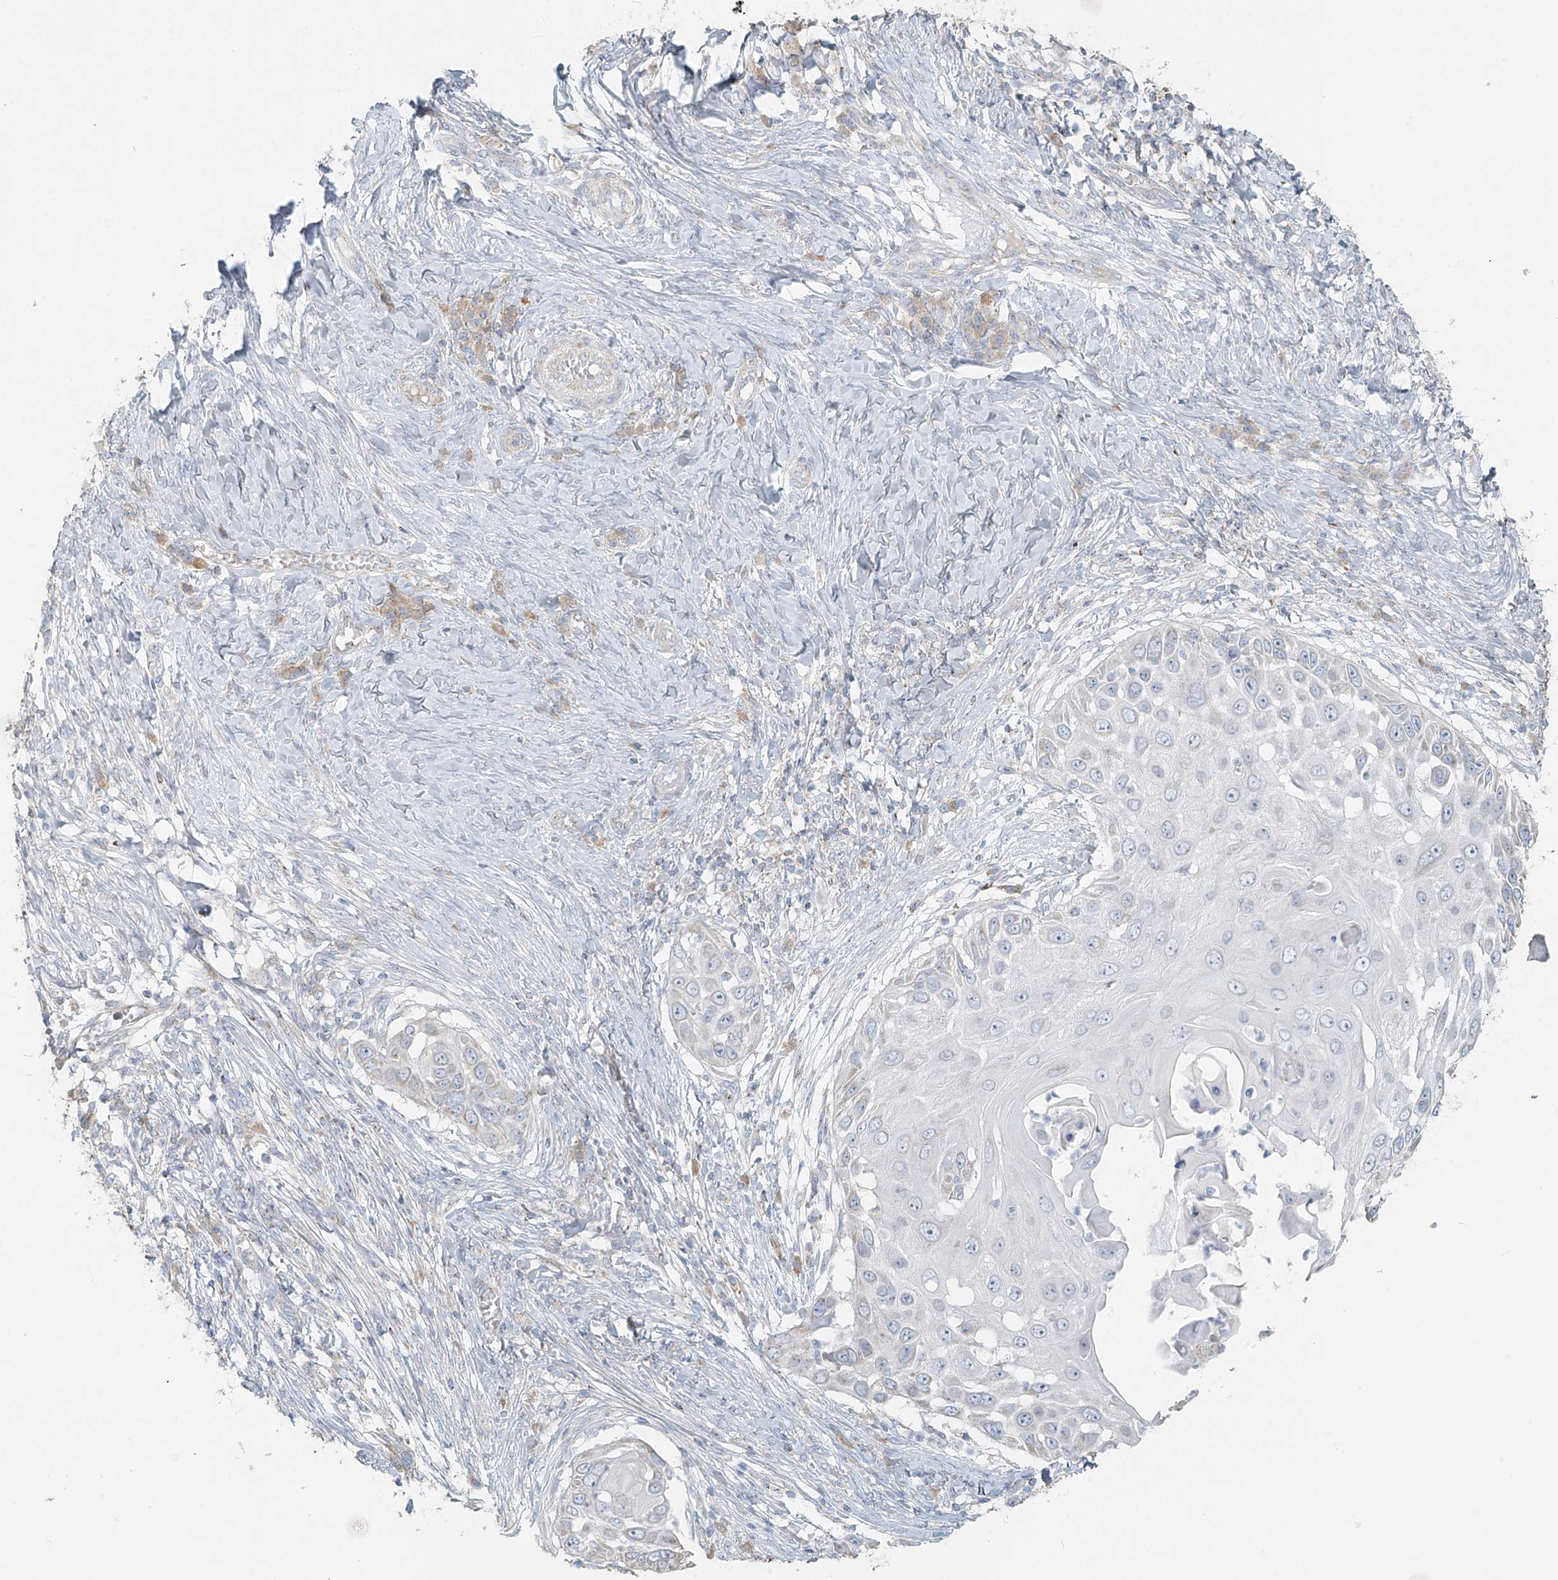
{"staining": {"intensity": "negative", "quantity": "none", "location": "none"}, "tissue": "skin cancer", "cell_type": "Tumor cells", "image_type": "cancer", "snomed": [{"axis": "morphology", "description": "Squamous cell carcinoma, NOS"}, {"axis": "topography", "description": "Skin"}], "caption": "Micrograph shows no protein expression in tumor cells of skin cancer (squamous cell carcinoma) tissue. Brightfield microscopy of immunohistochemistry stained with DAB (brown) and hematoxylin (blue), captured at high magnification.", "gene": "UST", "patient": {"sex": "female", "age": 44}}